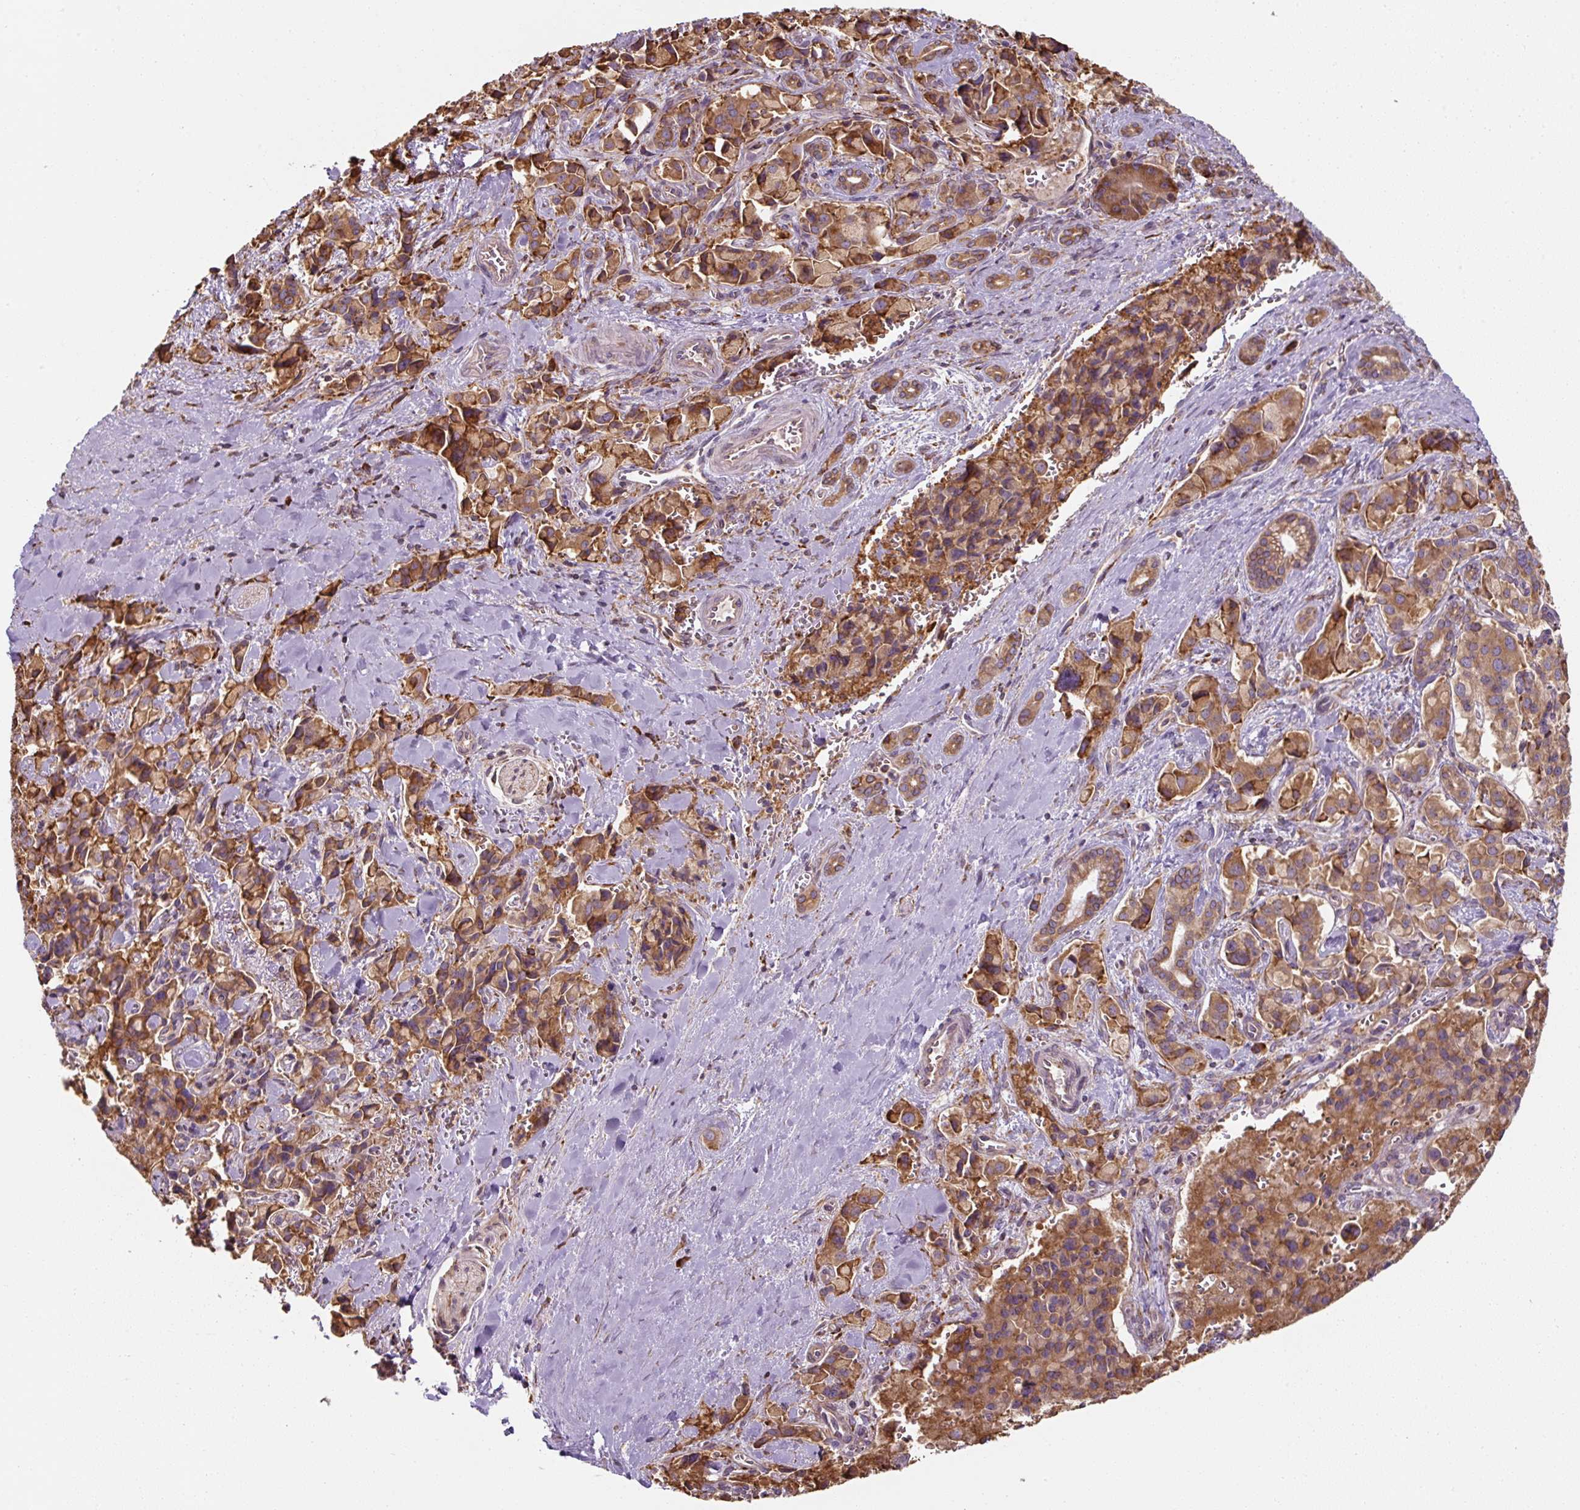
{"staining": {"intensity": "moderate", "quantity": ">75%", "location": "cytoplasmic/membranous"}, "tissue": "pancreatic cancer", "cell_type": "Tumor cells", "image_type": "cancer", "snomed": [{"axis": "morphology", "description": "Adenocarcinoma, NOS"}, {"axis": "topography", "description": "Pancreas"}], "caption": "About >75% of tumor cells in human pancreatic adenocarcinoma show moderate cytoplasmic/membranous protein staining as visualized by brown immunohistochemical staining.", "gene": "PRKCSH", "patient": {"sex": "male", "age": 65}}